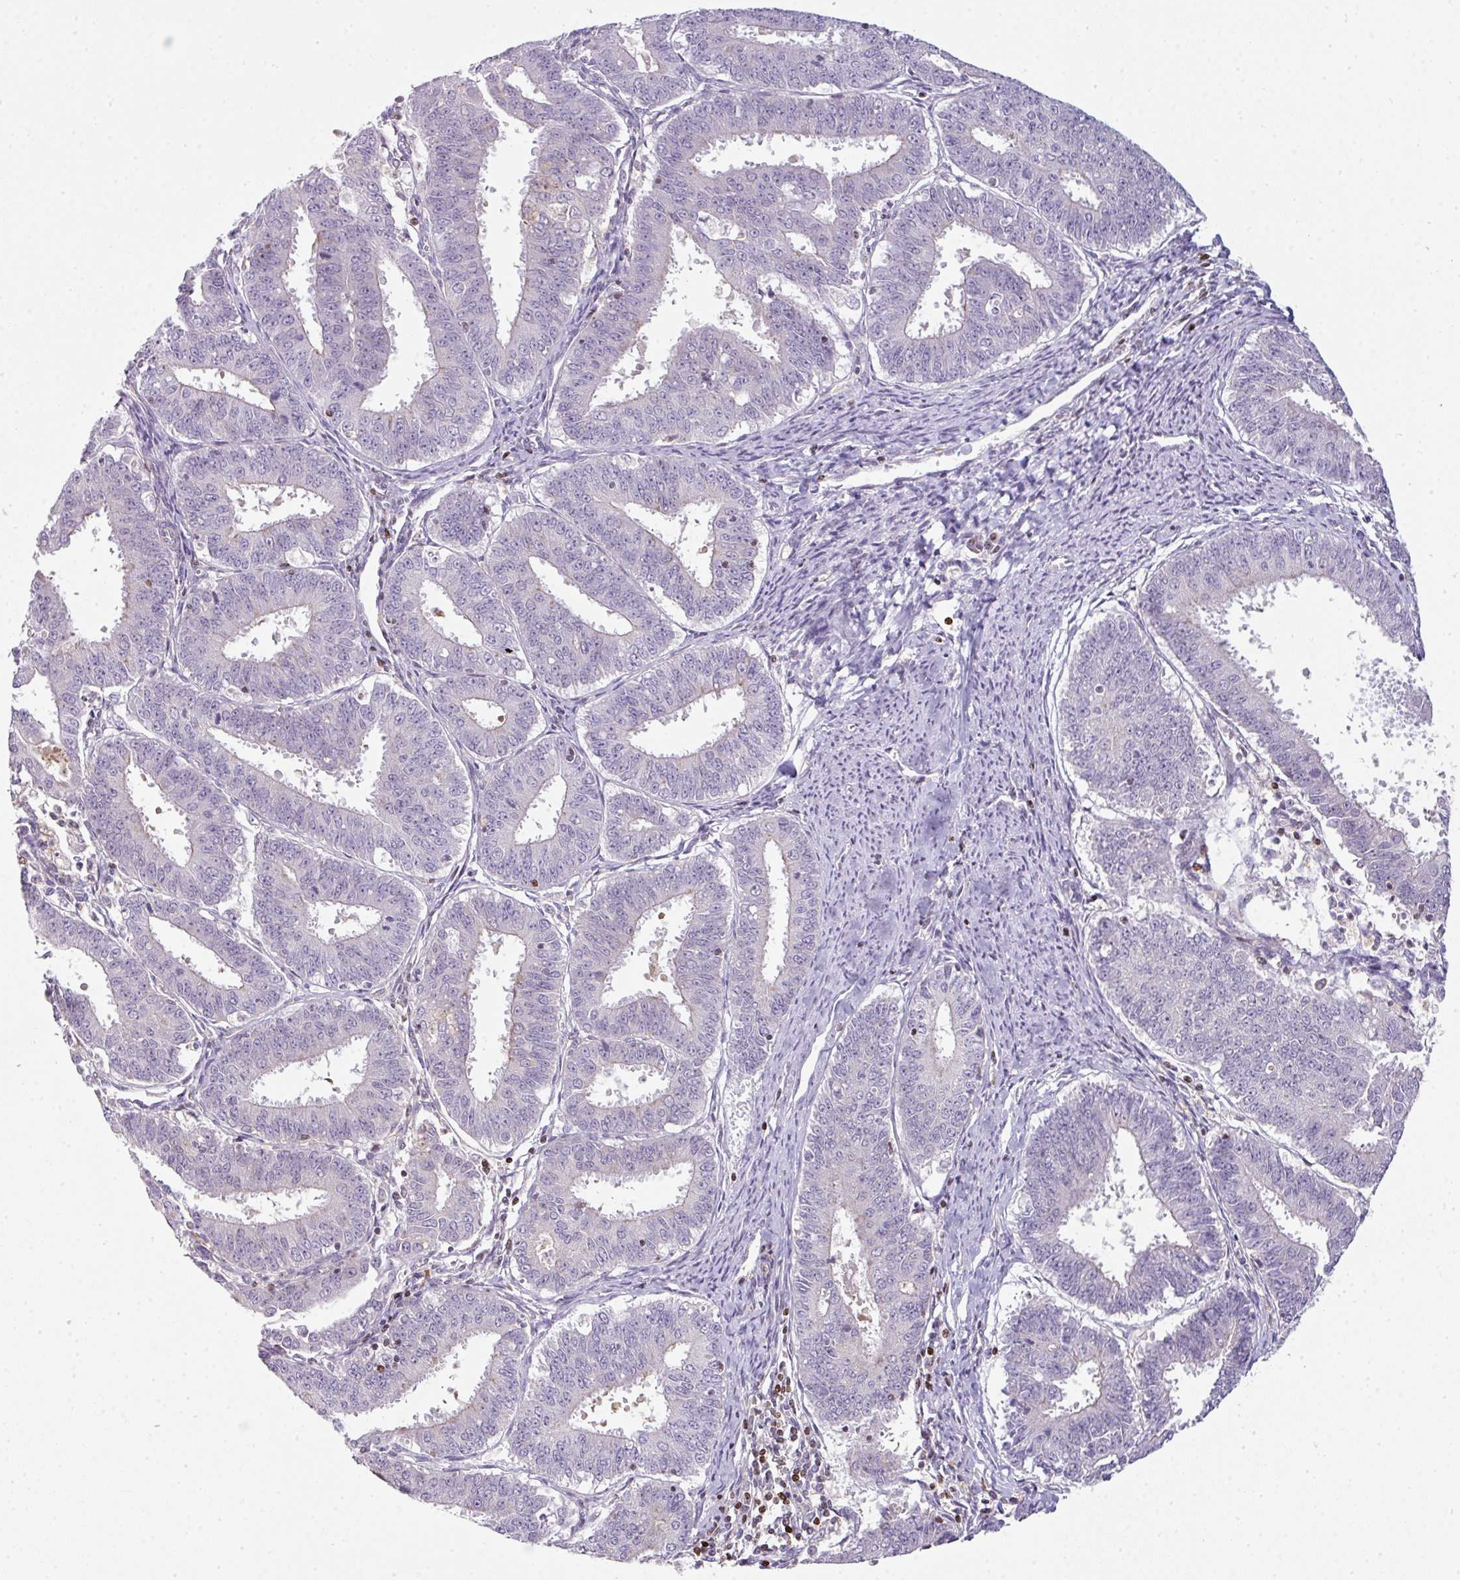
{"staining": {"intensity": "negative", "quantity": "none", "location": "none"}, "tissue": "endometrial cancer", "cell_type": "Tumor cells", "image_type": "cancer", "snomed": [{"axis": "morphology", "description": "Adenocarcinoma, NOS"}, {"axis": "topography", "description": "Endometrium"}], "caption": "A histopathology image of endometrial cancer stained for a protein reveals no brown staining in tumor cells.", "gene": "STAT5A", "patient": {"sex": "female", "age": 73}}